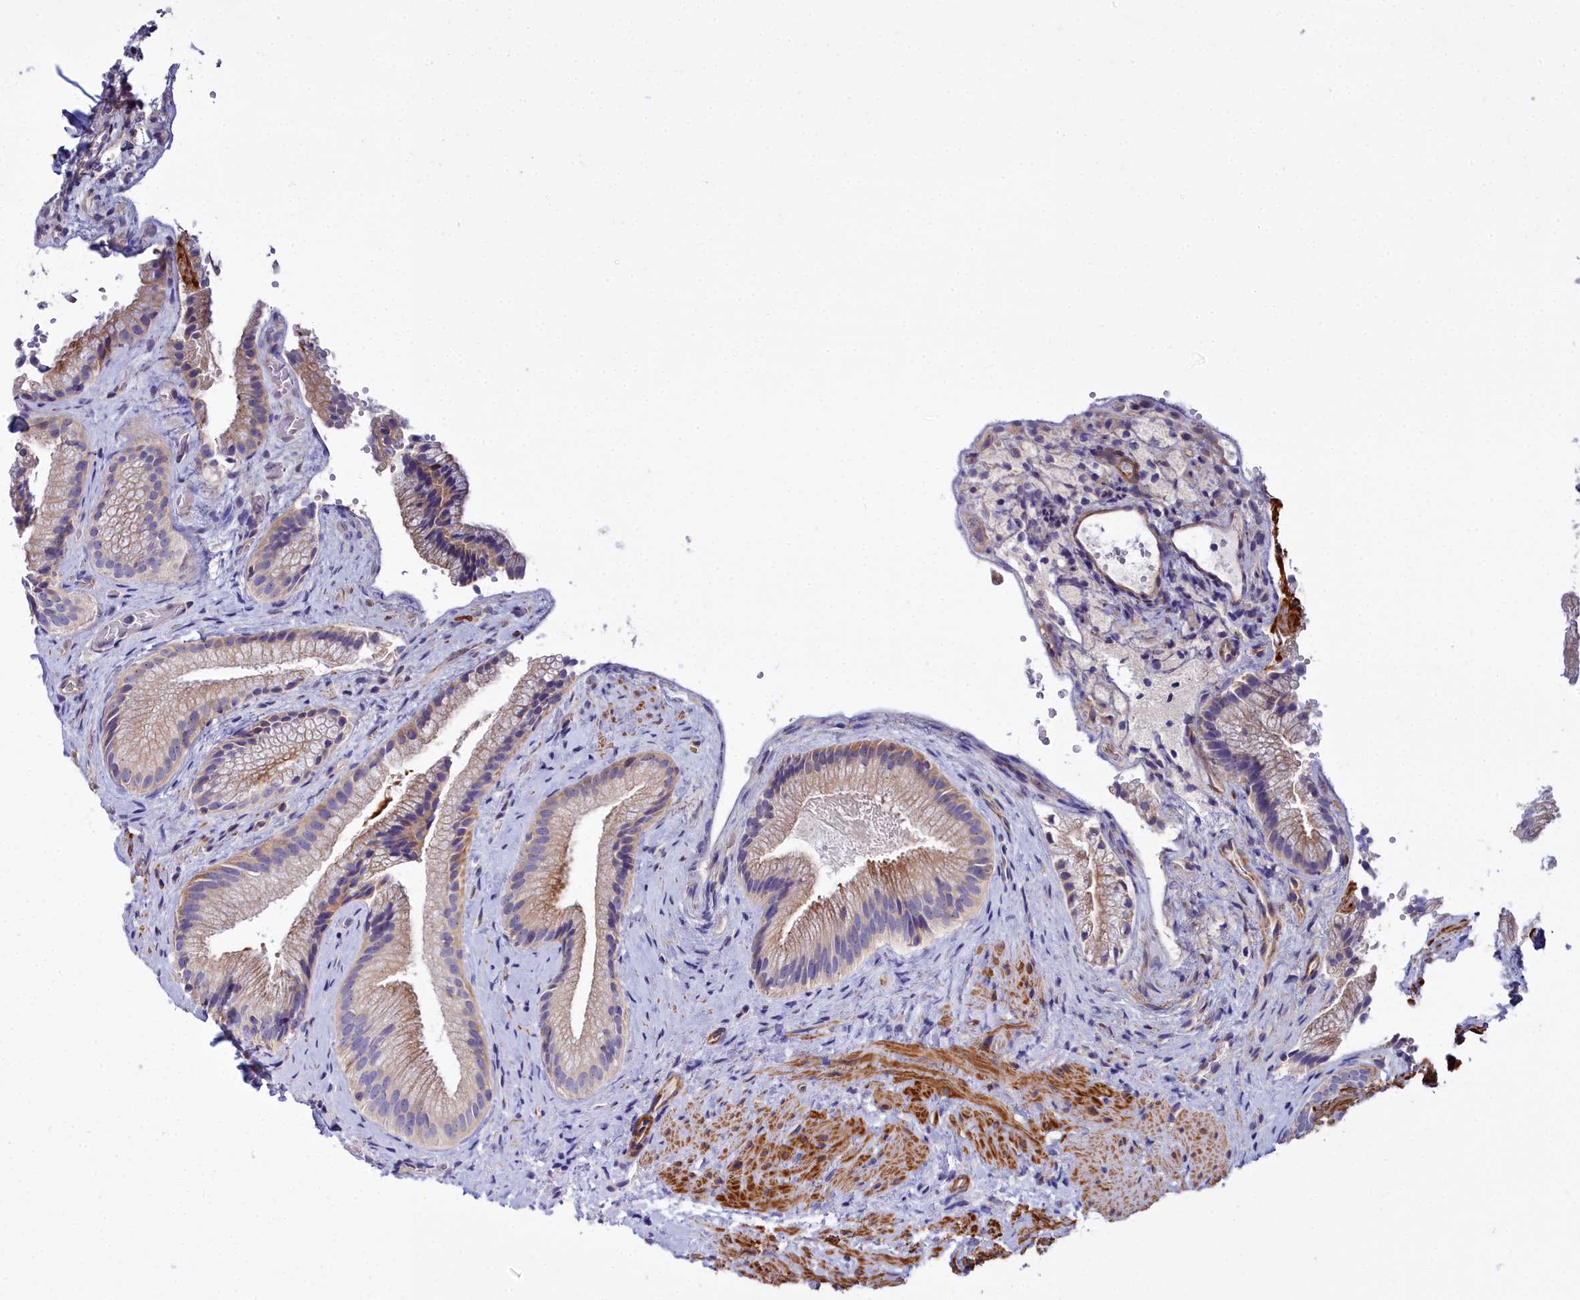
{"staining": {"intensity": "moderate", "quantity": "25%-75%", "location": "cytoplasmic/membranous"}, "tissue": "gallbladder", "cell_type": "Glandular cells", "image_type": "normal", "snomed": [{"axis": "morphology", "description": "Normal tissue, NOS"}, {"axis": "morphology", "description": "Inflammation, NOS"}, {"axis": "topography", "description": "Gallbladder"}], "caption": "Immunohistochemistry image of normal gallbladder: human gallbladder stained using IHC shows medium levels of moderate protein expression localized specifically in the cytoplasmic/membranous of glandular cells, appearing as a cytoplasmic/membranous brown color.", "gene": "FADS3", "patient": {"sex": "male", "age": 51}}